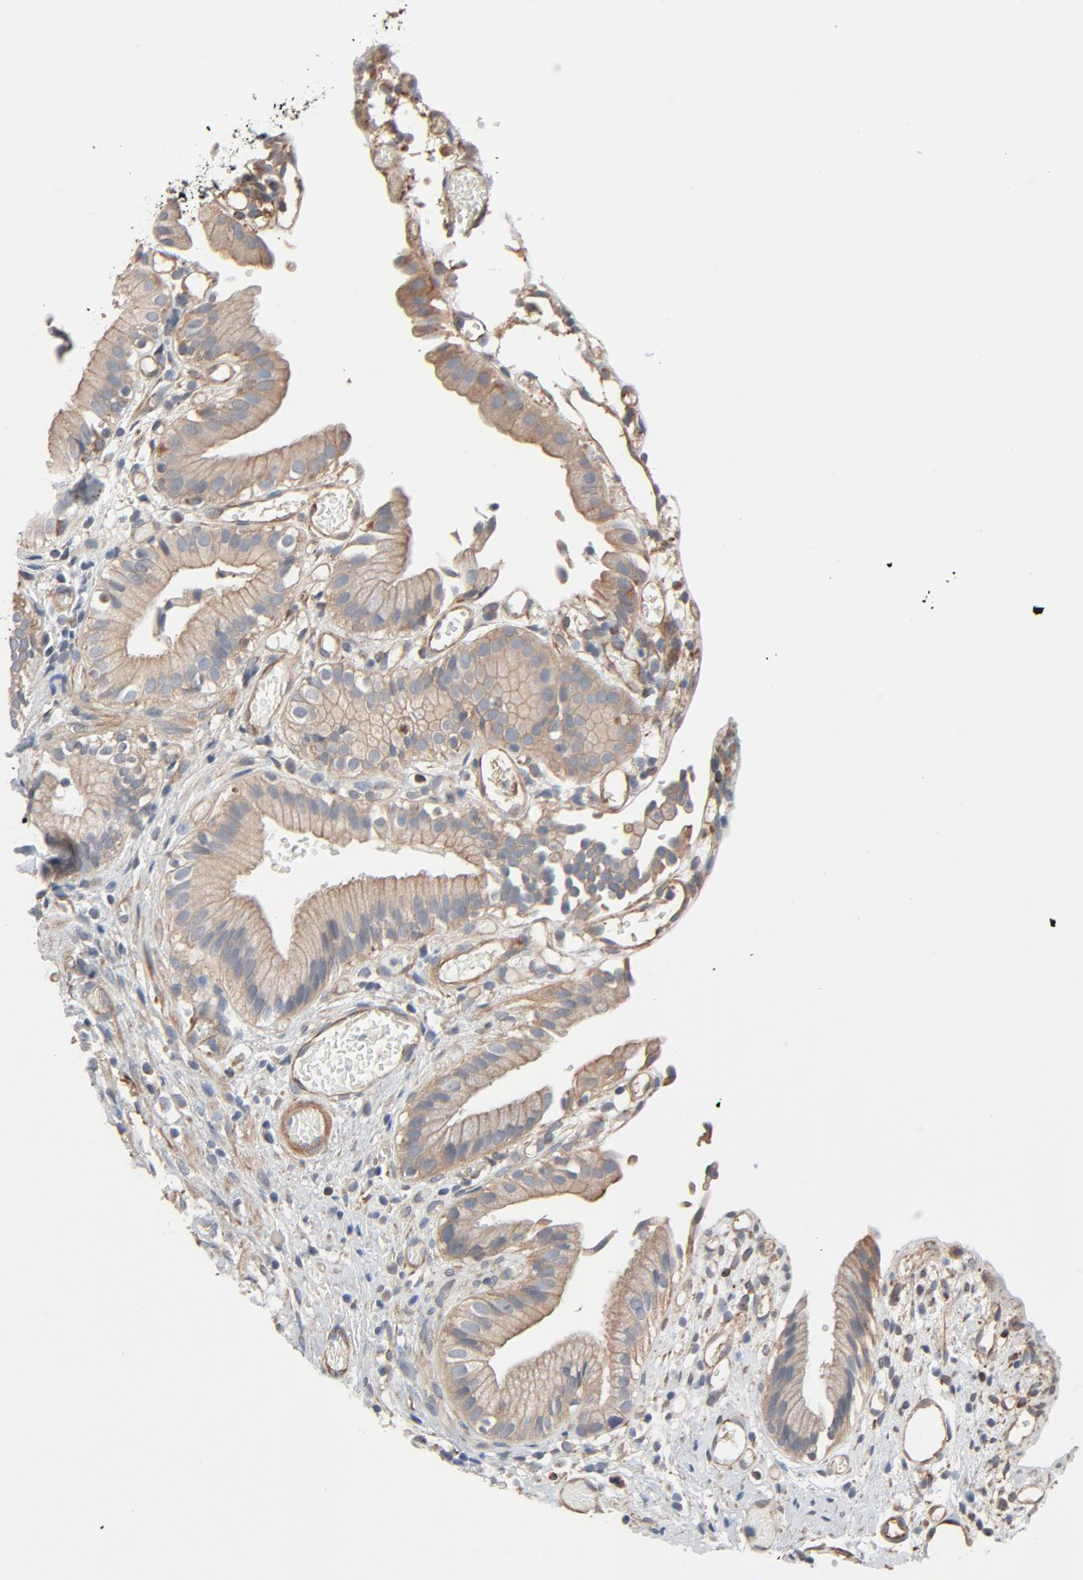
{"staining": {"intensity": "moderate", "quantity": ">75%", "location": "cytoplasmic/membranous"}, "tissue": "gallbladder", "cell_type": "Glandular cells", "image_type": "normal", "snomed": [{"axis": "morphology", "description": "Normal tissue, NOS"}, {"axis": "topography", "description": "Gallbladder"}], "caption": "A photomicrograph of gallbladder stained for a protein reveals moderate cytoplasmic/membranous brown staining in glandular cells. (brown staining indicates protein expression, while blue staining denotes nuclei).", "gene": "TRIOBP", "patient": {"sex": "male", "age": 65}}